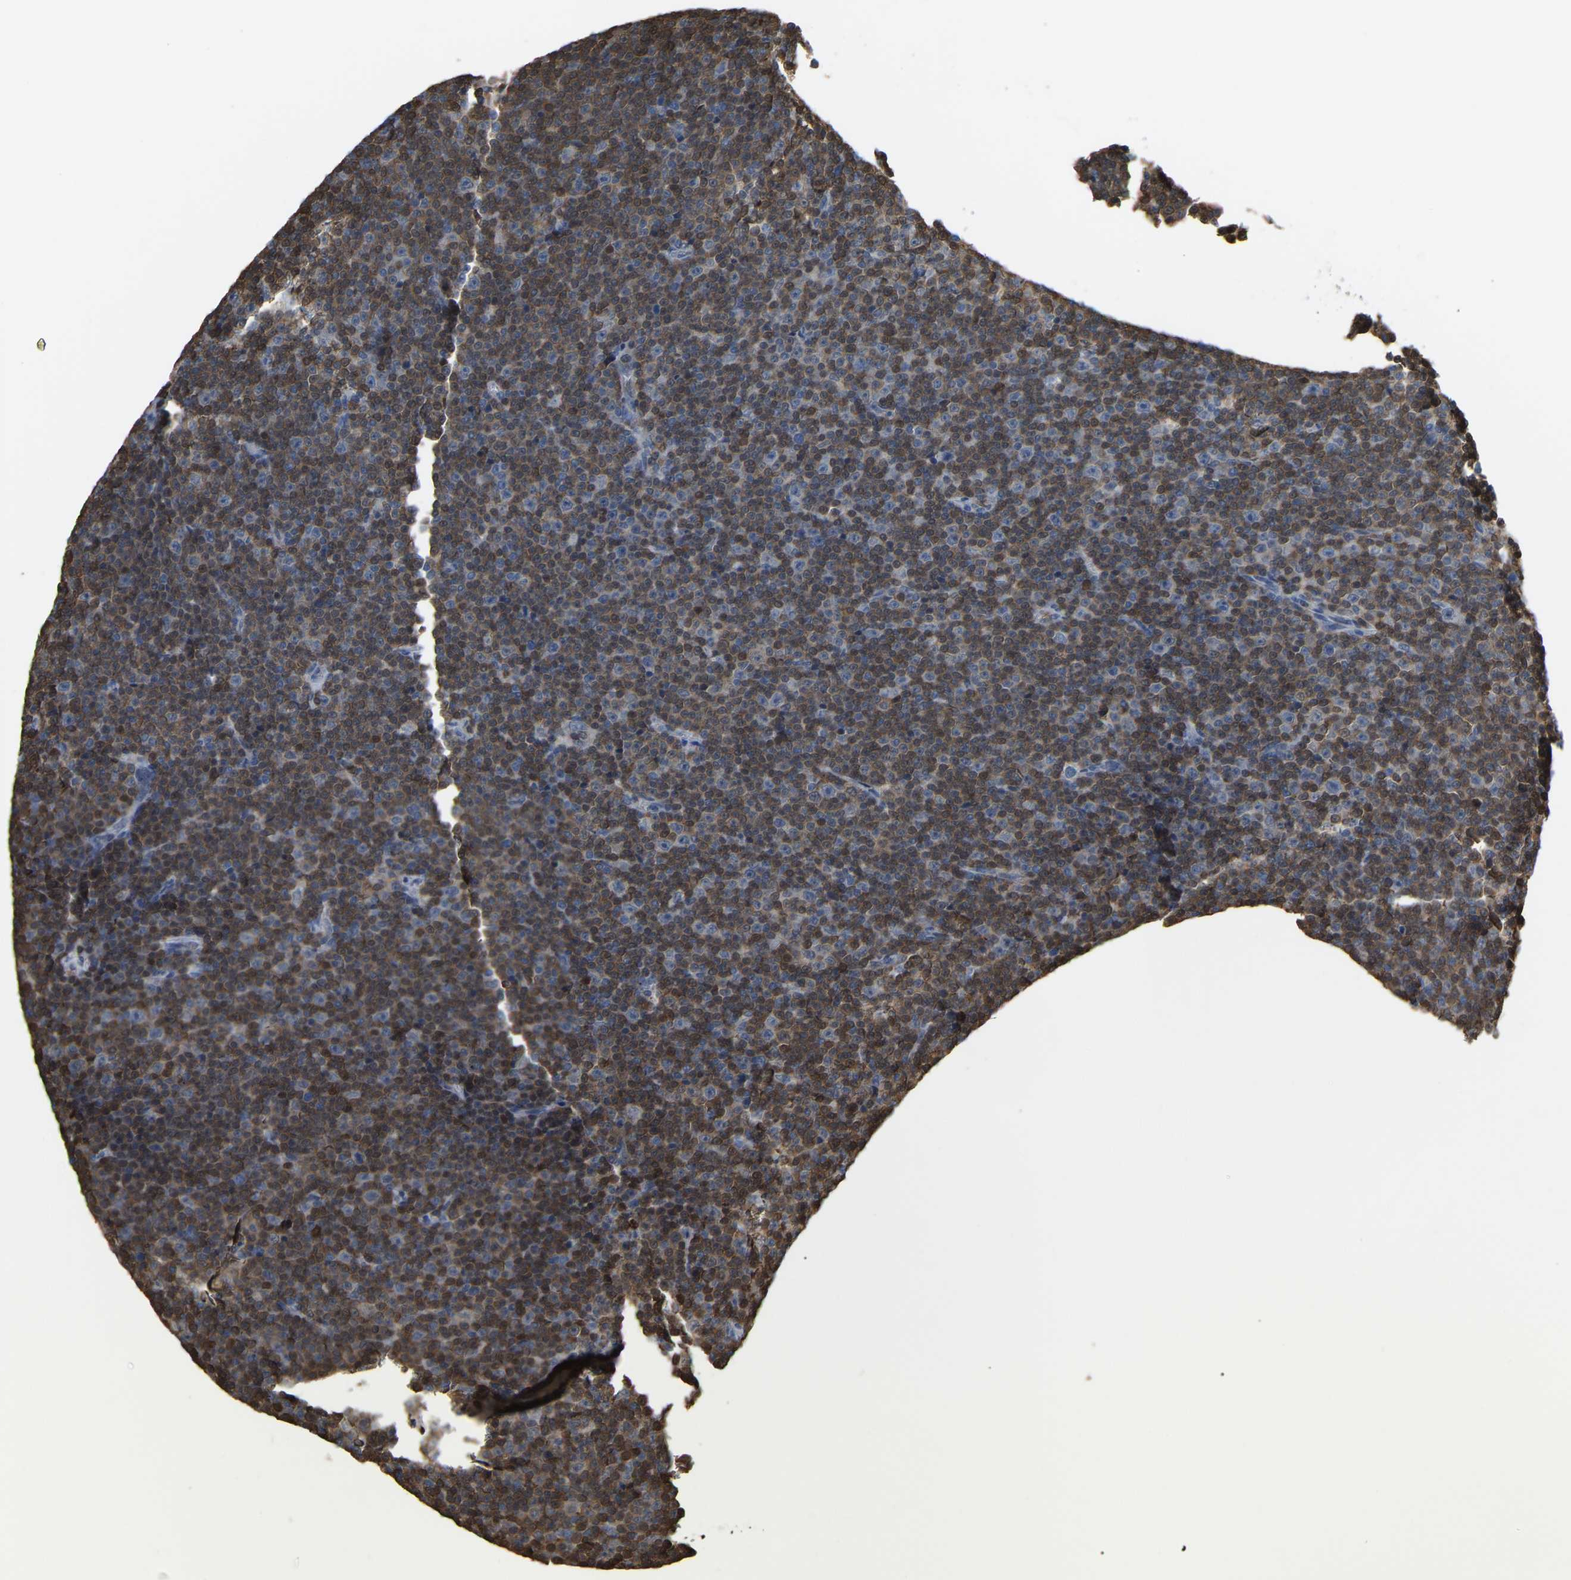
{"staining": {"intensity": "weak", "quantity": "25%-75%", "location": "cytoplasmic/membranous"}, "tissue": "lymphoma", "cell_type": "Tumor cells", "image_type": "cancer", "snomed": [{"axis": "morphology", "description": "Malignant lymphoma, non-Hodgkin's type, Low grade"}, {"axis": "topography", "description": "Lymph node"}], "caption": "Weak cytoplasmic/membranous positivity for a protein is identified in about 25%-75% of tumor cells of lymphoma using immunohistochemistry (IHC).", "gene": "MTPN", "patient": {"sex": "female", "age": 67}}